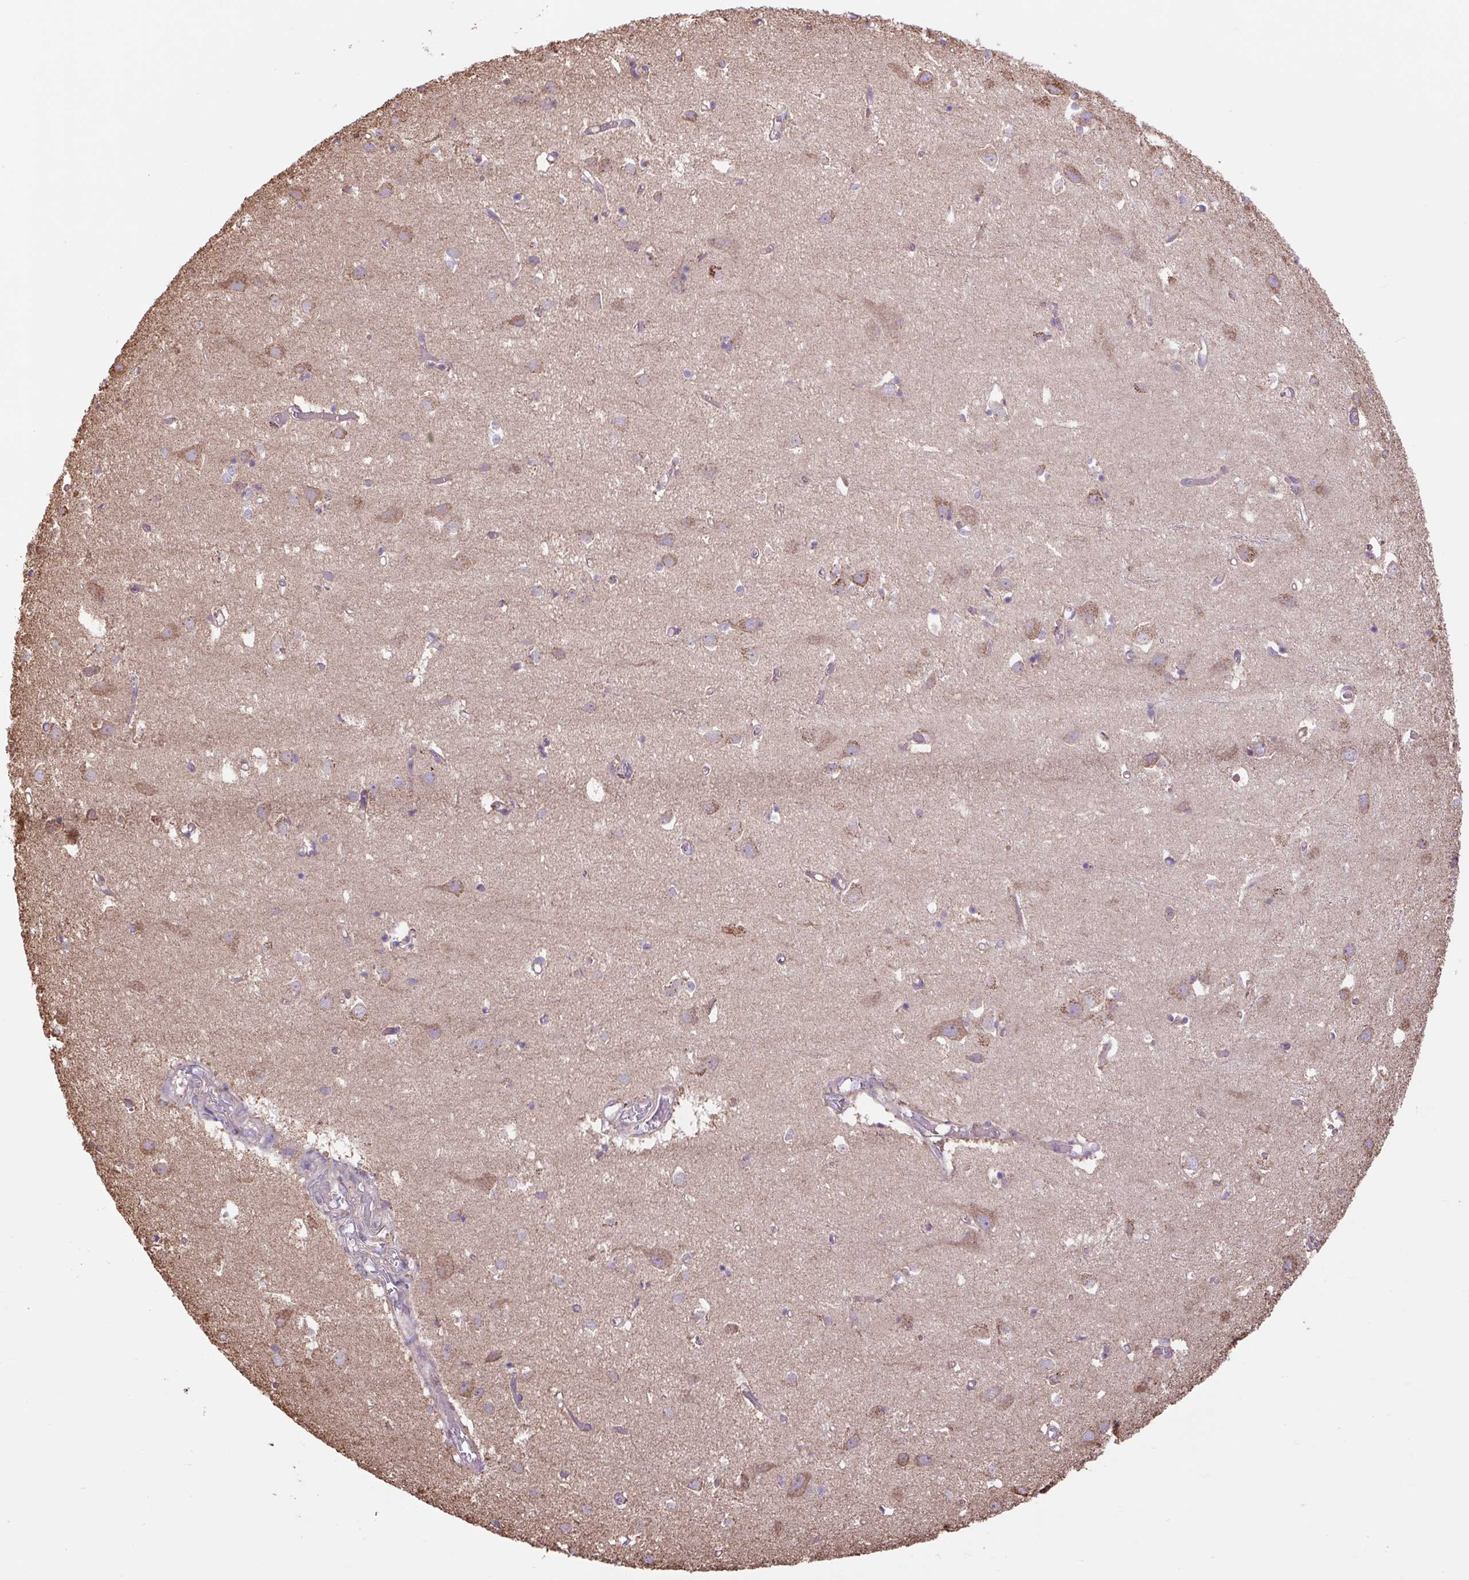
{"staining": {"intensity": "weak", "quantity": "<25%", "location": "cytoplasmic/membranous"}, "tissue": "cerebral cortex", "cell_type": "Endothelial cells", "image_type": "normal", "snomed": [{"axis": "morphology", "description": "Normal tissue, NOS"}, {"axis": "topography", "description": "Cerebral cortex"}], "caption": "This image is of unremarkable cerebral cortex stained with immunohistochemistry (IHC) to label a protein in brown with the nuclei are counter-stained blue. There is no positivity in endothelial cells.", "gene": "PLCG1", "patient": {"sex": "male", "age": 70}}